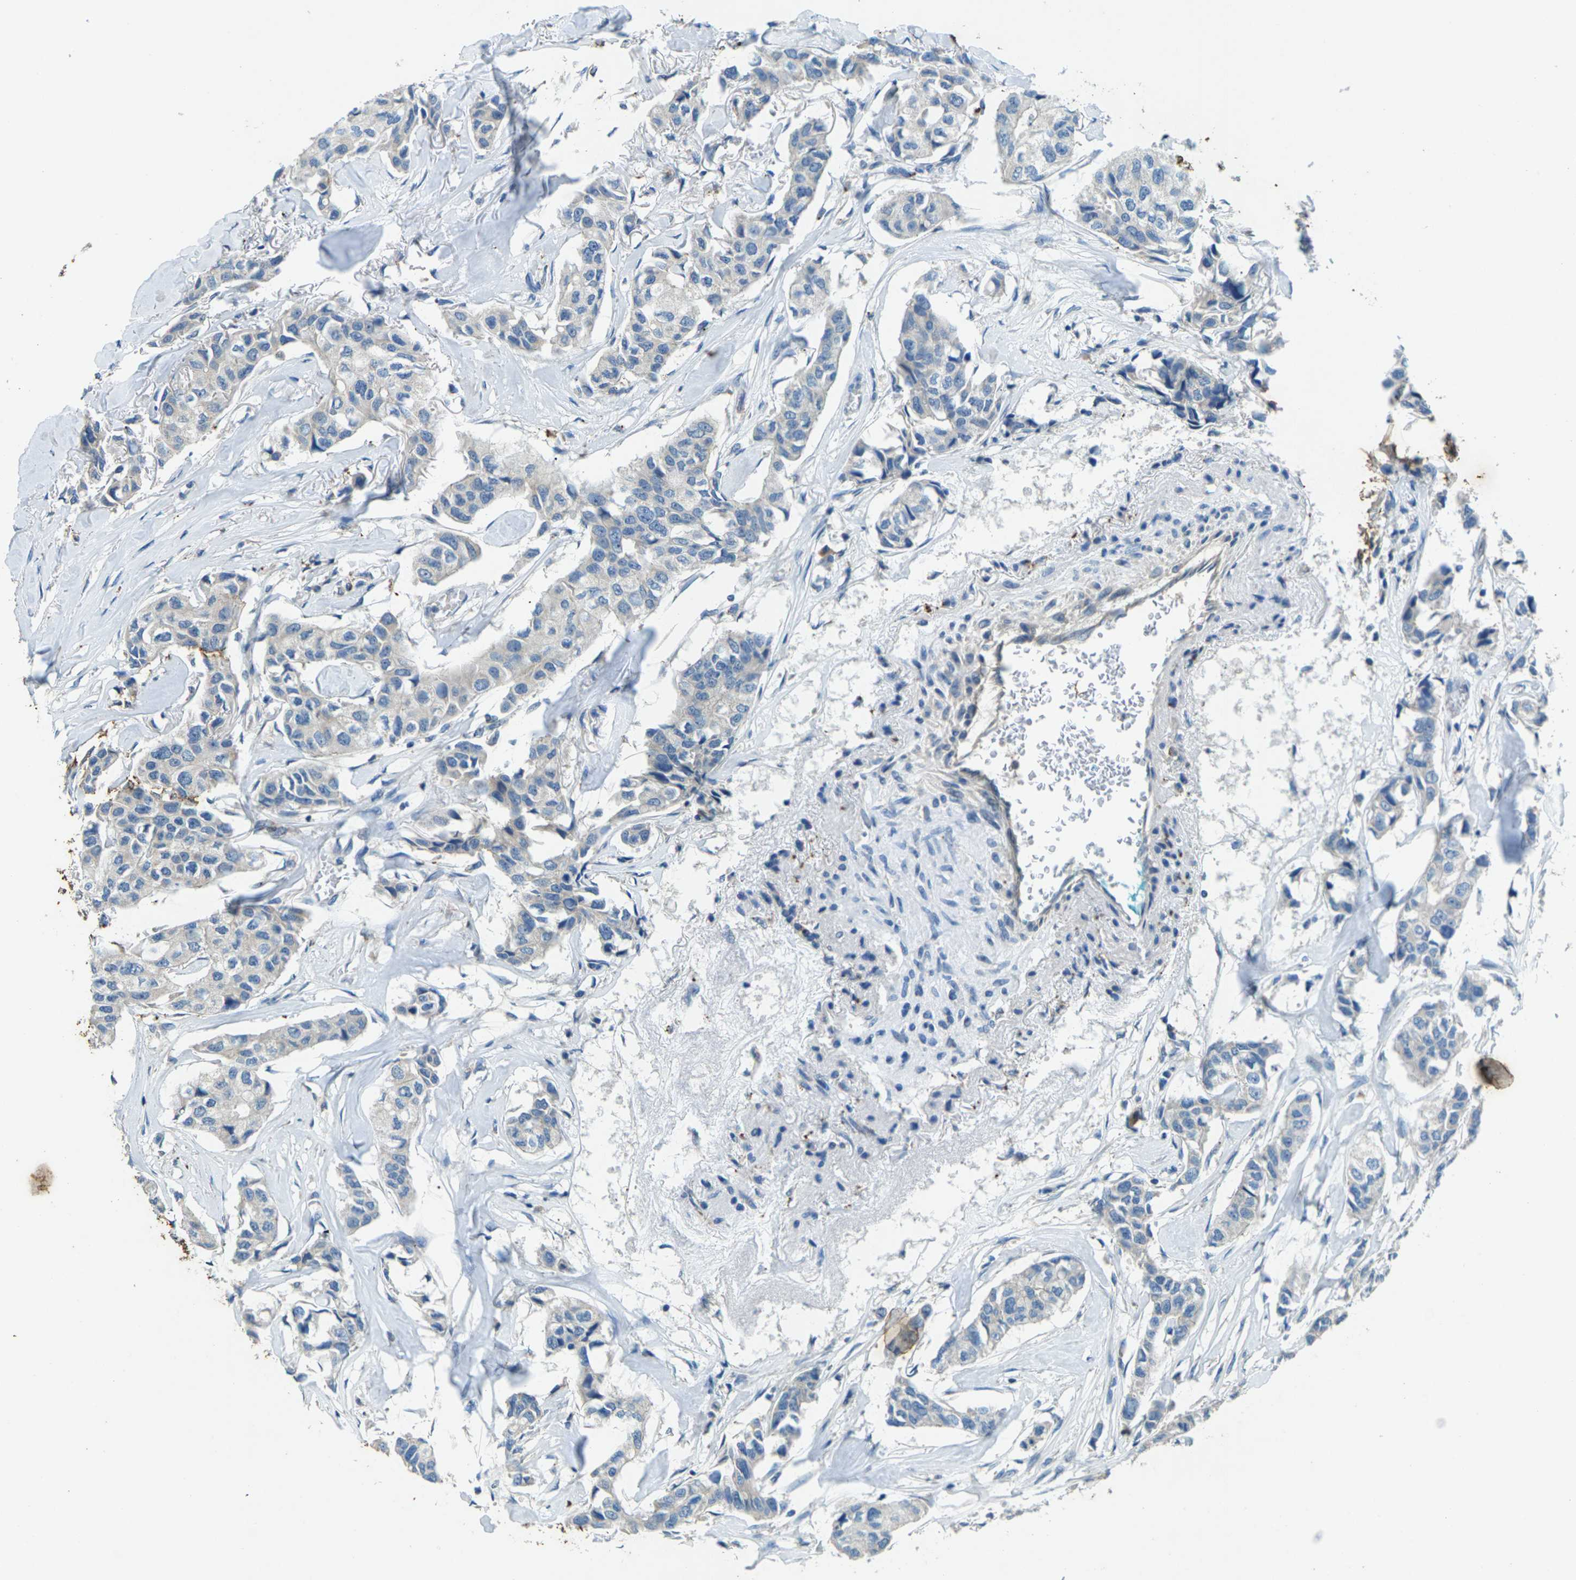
{"staining": {"intensity": "negative", "quantity": "none", "location": "none"}, "tissue": "breast cancer", "cell_type": "Tumor cells", "image_type": "cancer", "snomed": [{"axis": "morphology", "description": "Duct carcinoma"}, {"axis": "topography", "description": "Breast"}], "caption": "IHC of breast infiltrating ductal carcinoma demonstrates no expression in tumor cells.", "gene": "SIGLEC14", "patient": {"sex": "female", "age": 80}}